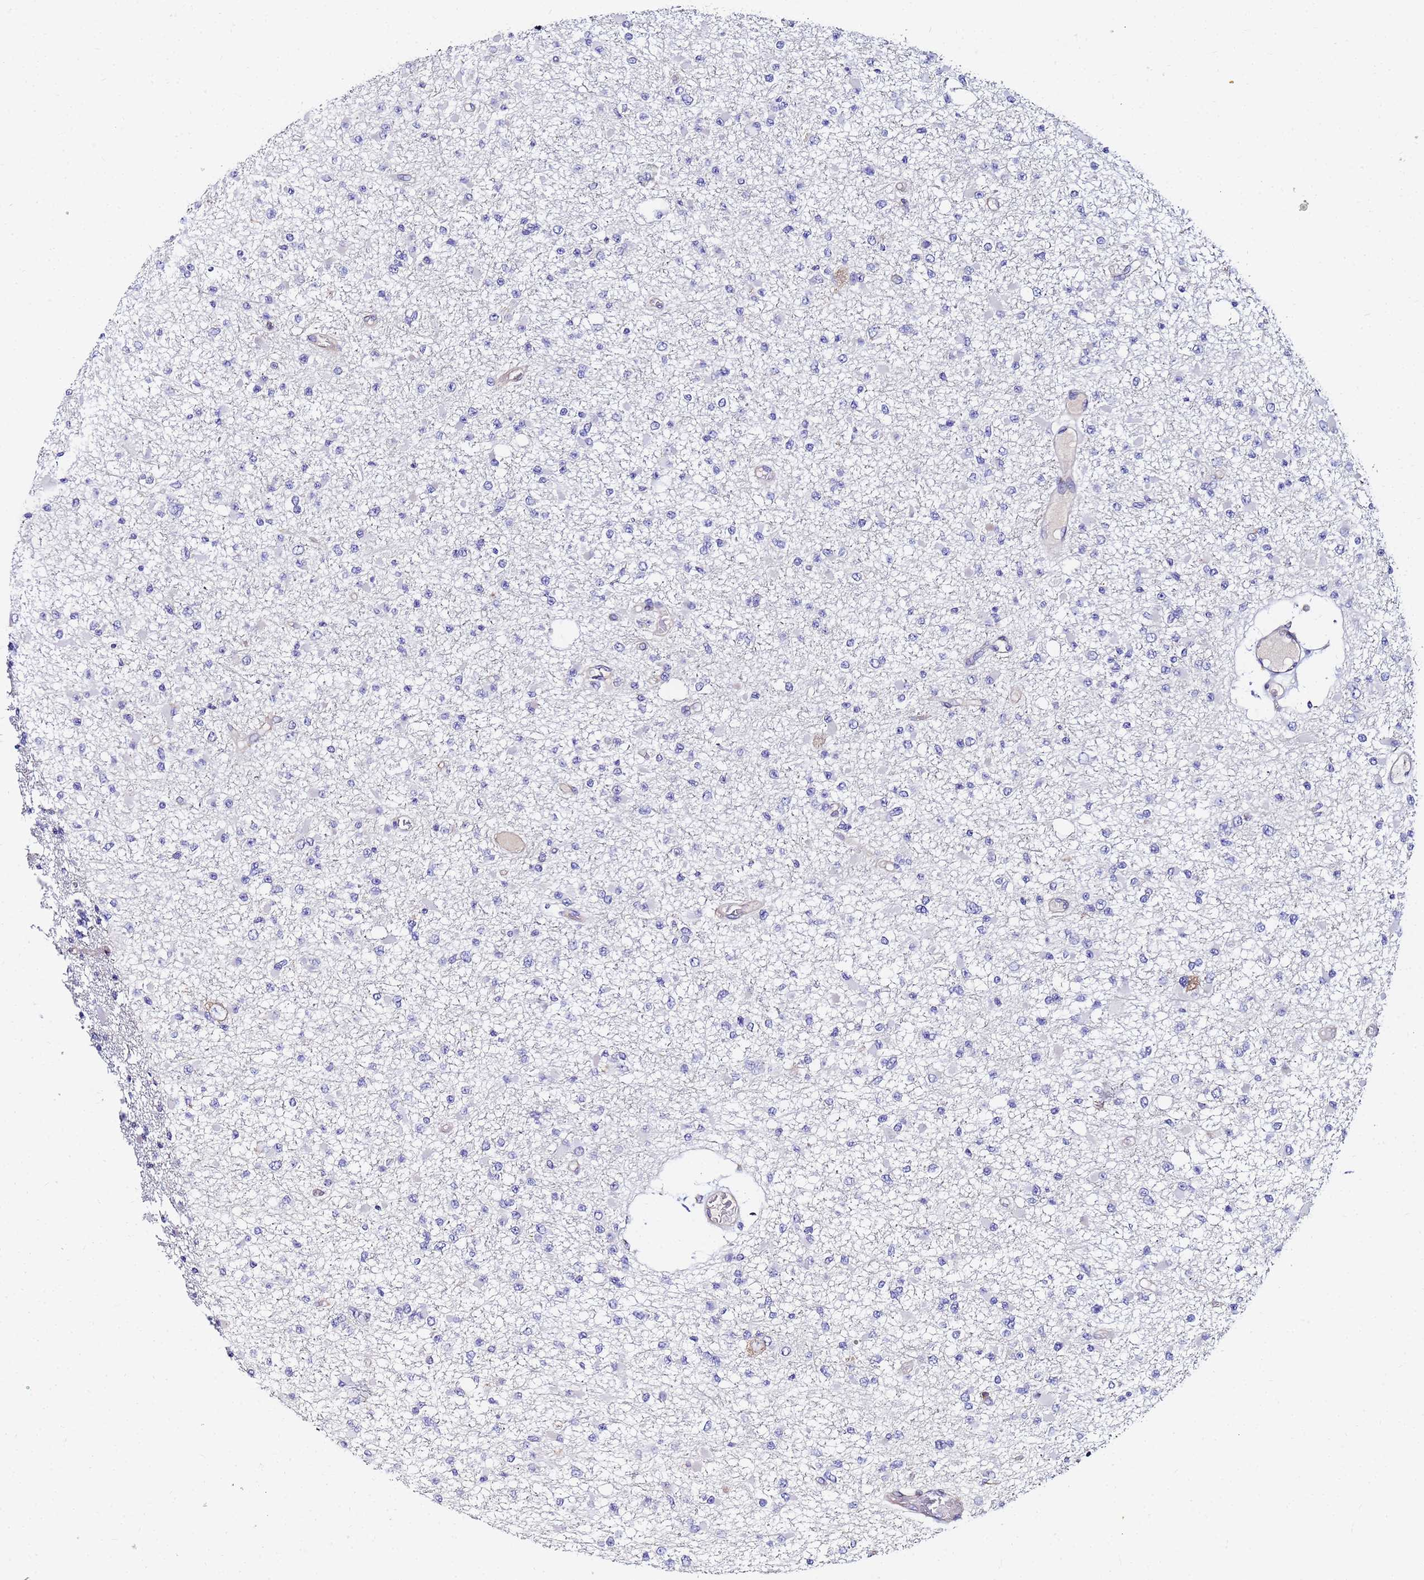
{"staining": {"intensity": "negative", "quantity": "none", "location": "none"}, "tissue": "glioma", "cell_type": "Tumor cells", "image_type": "cancer", "snomed": [{"axis": "morphology", "description": "Glioma, malignant, Low grade"}, {"axis": "topography", "description": "Brain"}], "caption": "A histopathology image of human malignant glioma (low-grade) is negative for staining in tumor cells.", "gene": "POM121", "patient": {"sex": "female", "age": 22}}